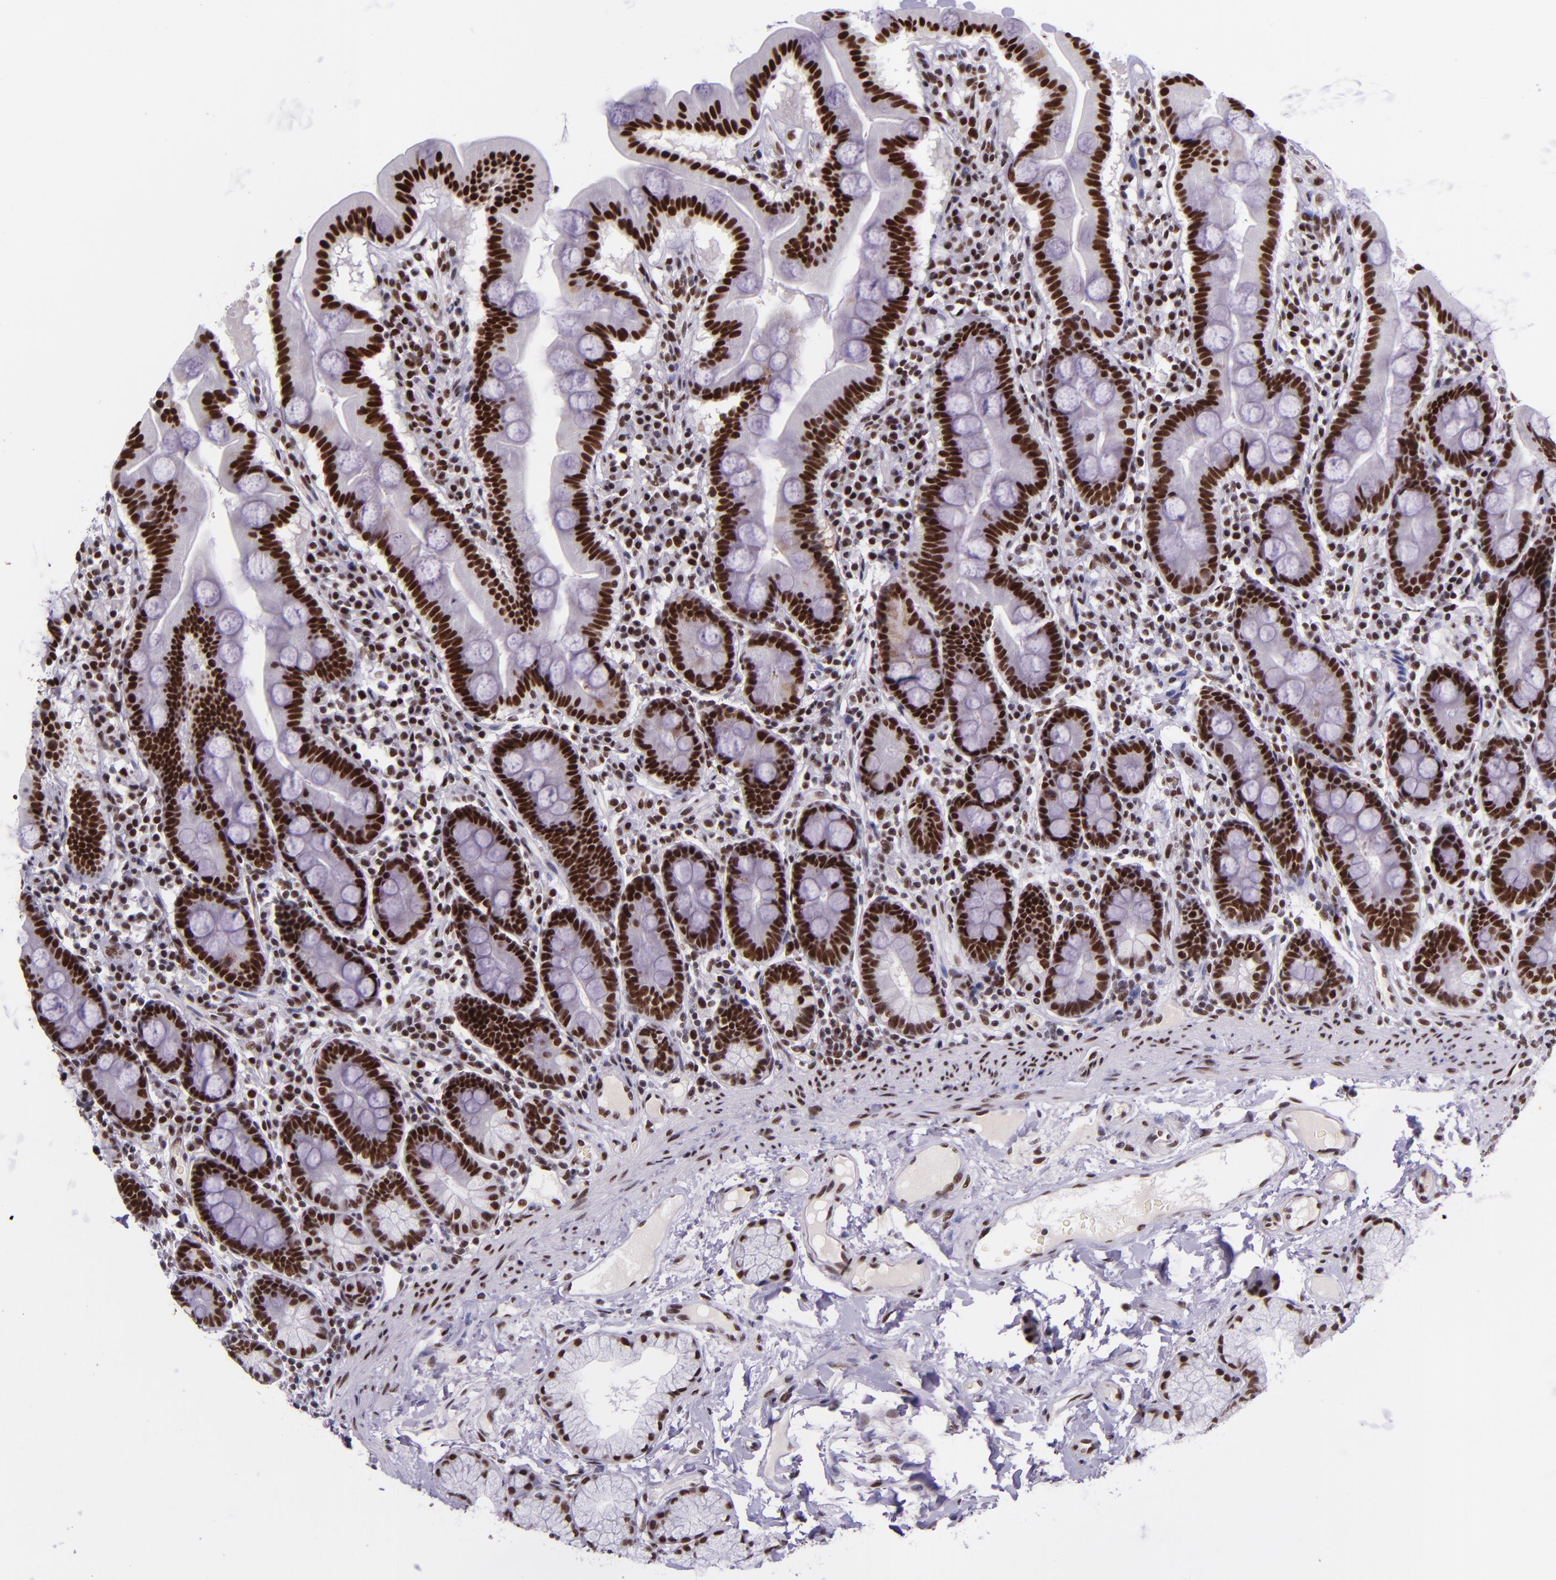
{"staining": {"intensity": "strong", "quantity": ">75%", "location": "nuclear"}, "tissue": "duodenum", "cell_type": "Glandular cells", "image_type": "normal", "snomed": [{"axis": "morphology", "description": "Normal tissue, NOS"}, {"axis": "topography", "description": "Duodenum"}], "caption": "Immunohistochemistry (DAB) staining of benign human duodenum reveals strong nuclear protein positivity in about >75% of glandular cells.", "gene": "GPKOW", "patient": {"sex": "male", "age": 50}}